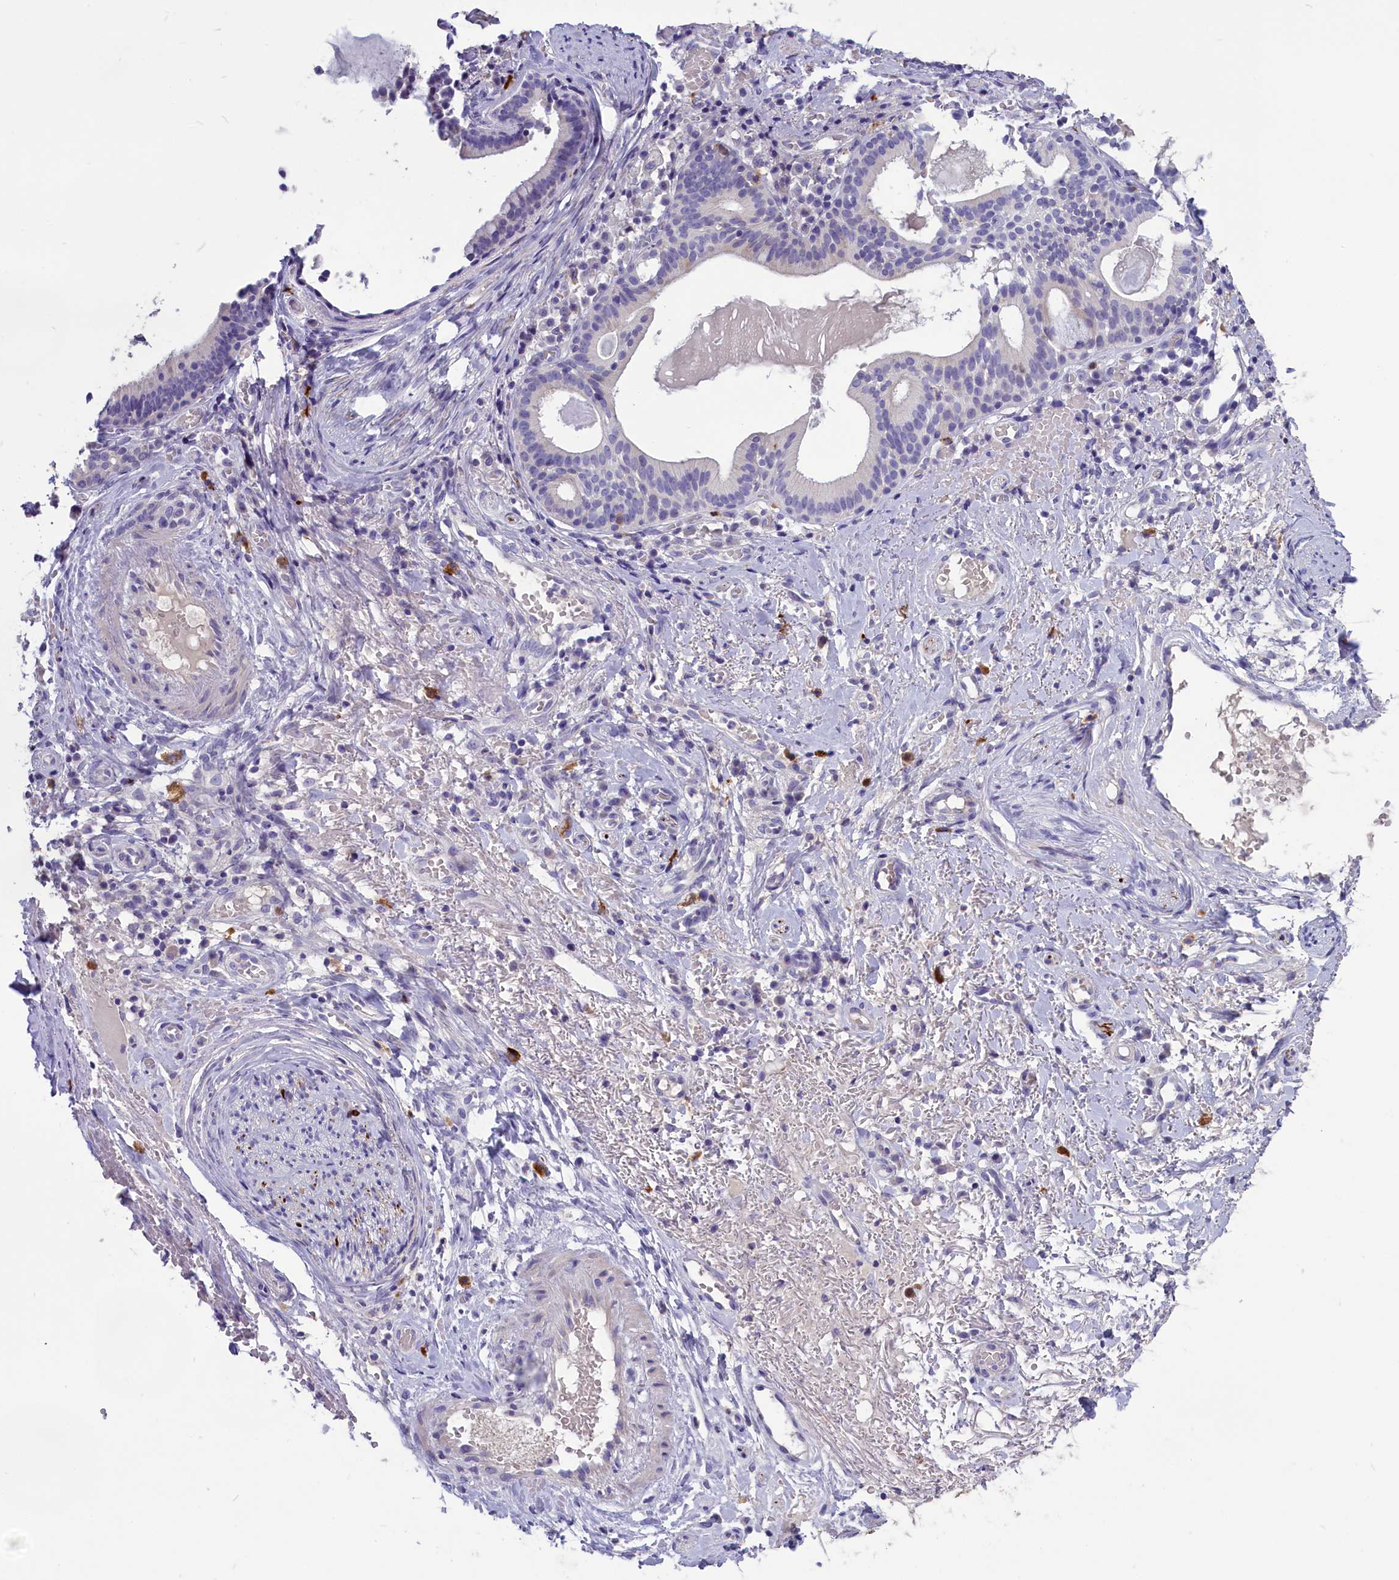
{"staining": {"intensity": "negative", "quantity": "none", "location": "none"}, "tissue": "adipose tissue", "cell_type": "Adipocytes", "image_type": "normal", "snomed": [{"axis": "morphology", "description": "Normal tissue, NOS"}, {"axis": "morphology", "description": "Basal cell carcinoma"}, {"axis": "topography", "description": "Cartilage tissue"}, {"axis": "topography", "description": "Nasopharynx"}, {"axis": "topography", "description": "Oral tissue"}], "caption": "A histopathology image of human adipose tissue is negative for staining in adipocytes. Brightfield microscopy of IHC stained with DAB (3,3'-diaminobenzidine) (brown) and hematoxylin (blue), captured at high magnification.", "gene": "ENPP6", "patient": {"sex": "female", "age": 77}}